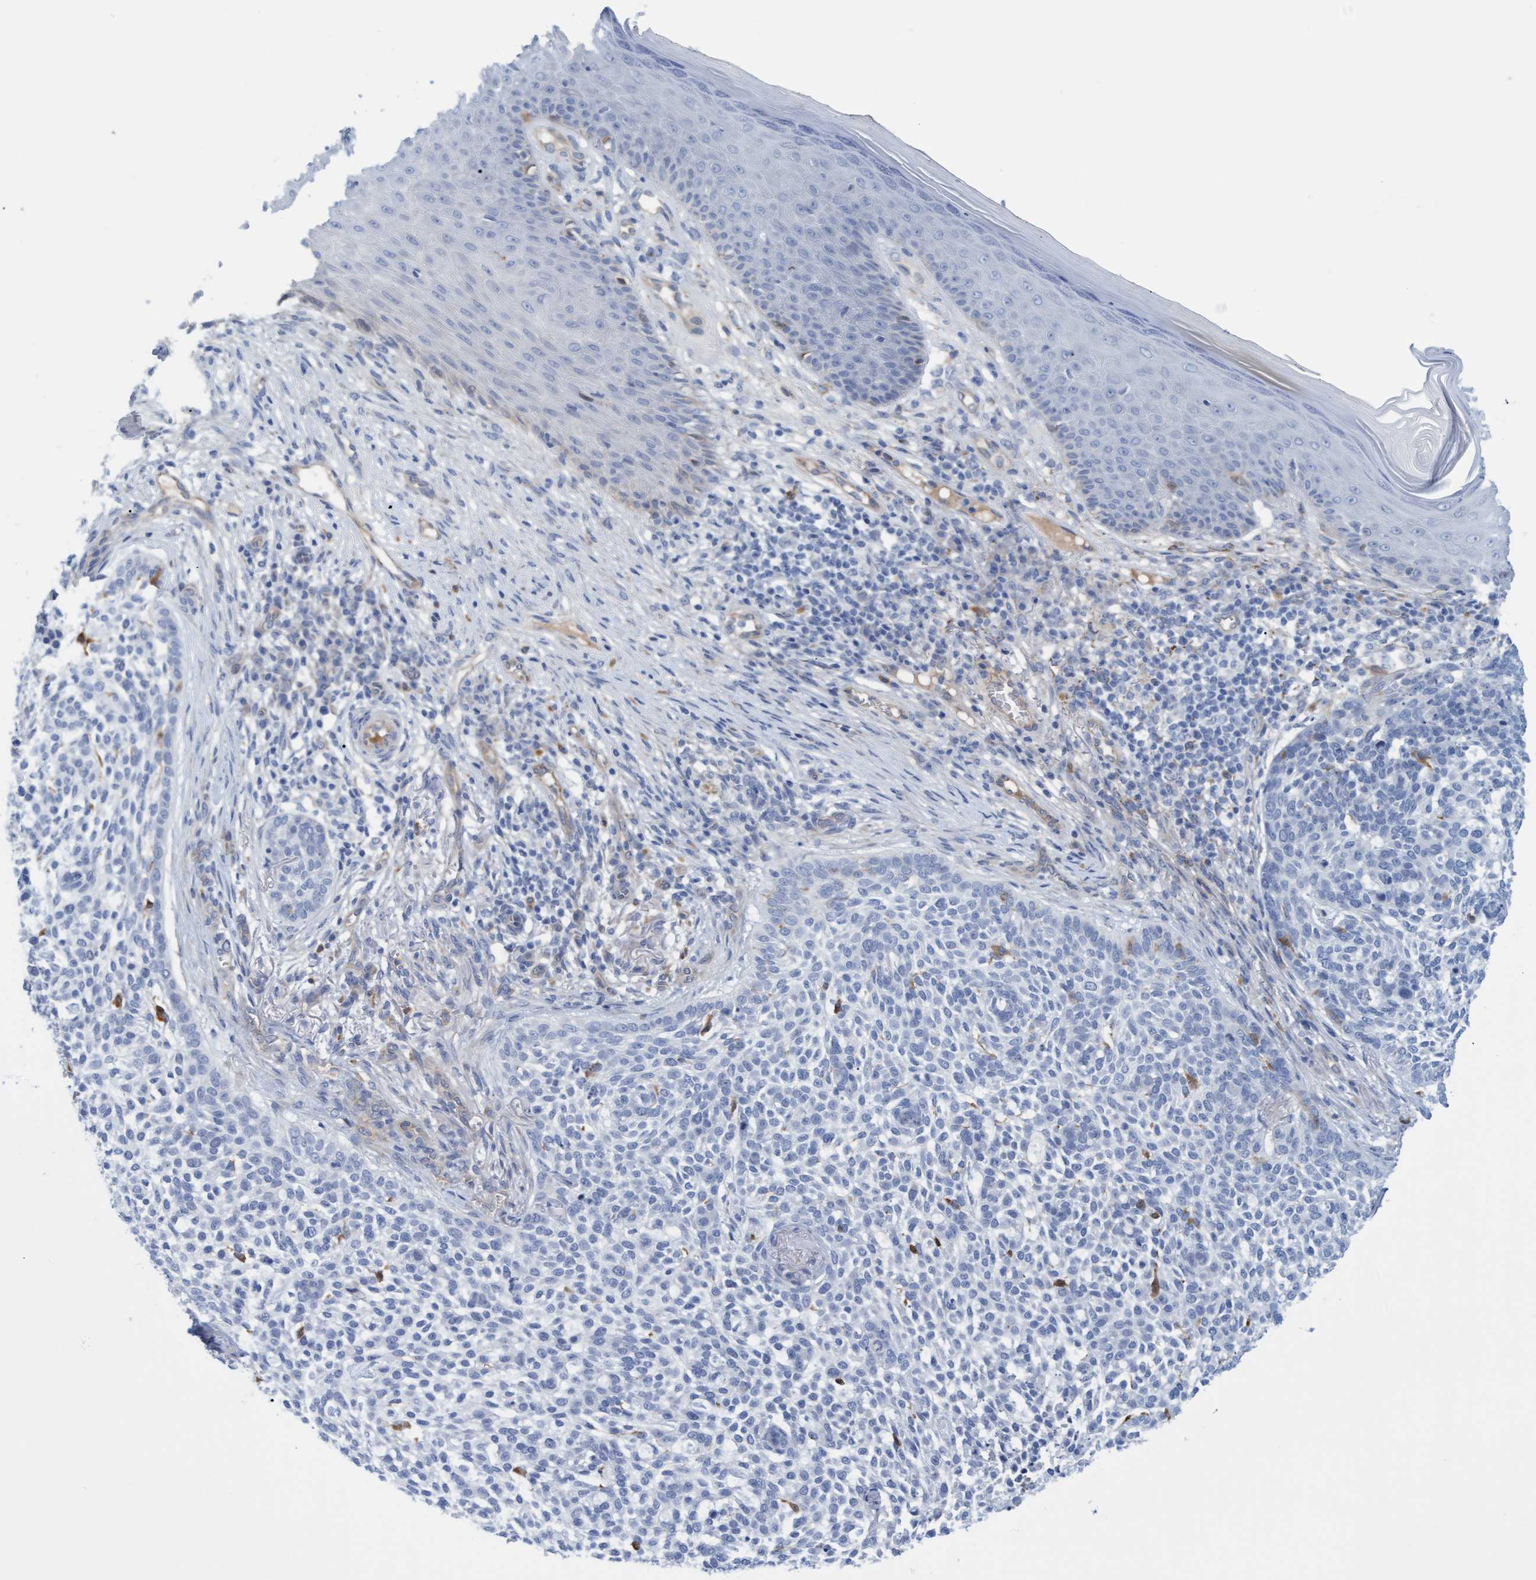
{"staining": {"intensity": "negative", "quantity": "none", "location": "none"}, "tissue": "skin cancer", "cell_type": "Tumor cells", "image_type": "cancer", "snomed": [{"axis": "morphology", "description": "Basal cell carcinoma"}, {"axis": "topography", "description": "Skin"}], "caption": "This is a image of IHC staining of skin basal cell carcinoma, which shows no staining in tumor cells.", "gene": "STXBP1", "patient": {"sex": "female", "age": 64}}